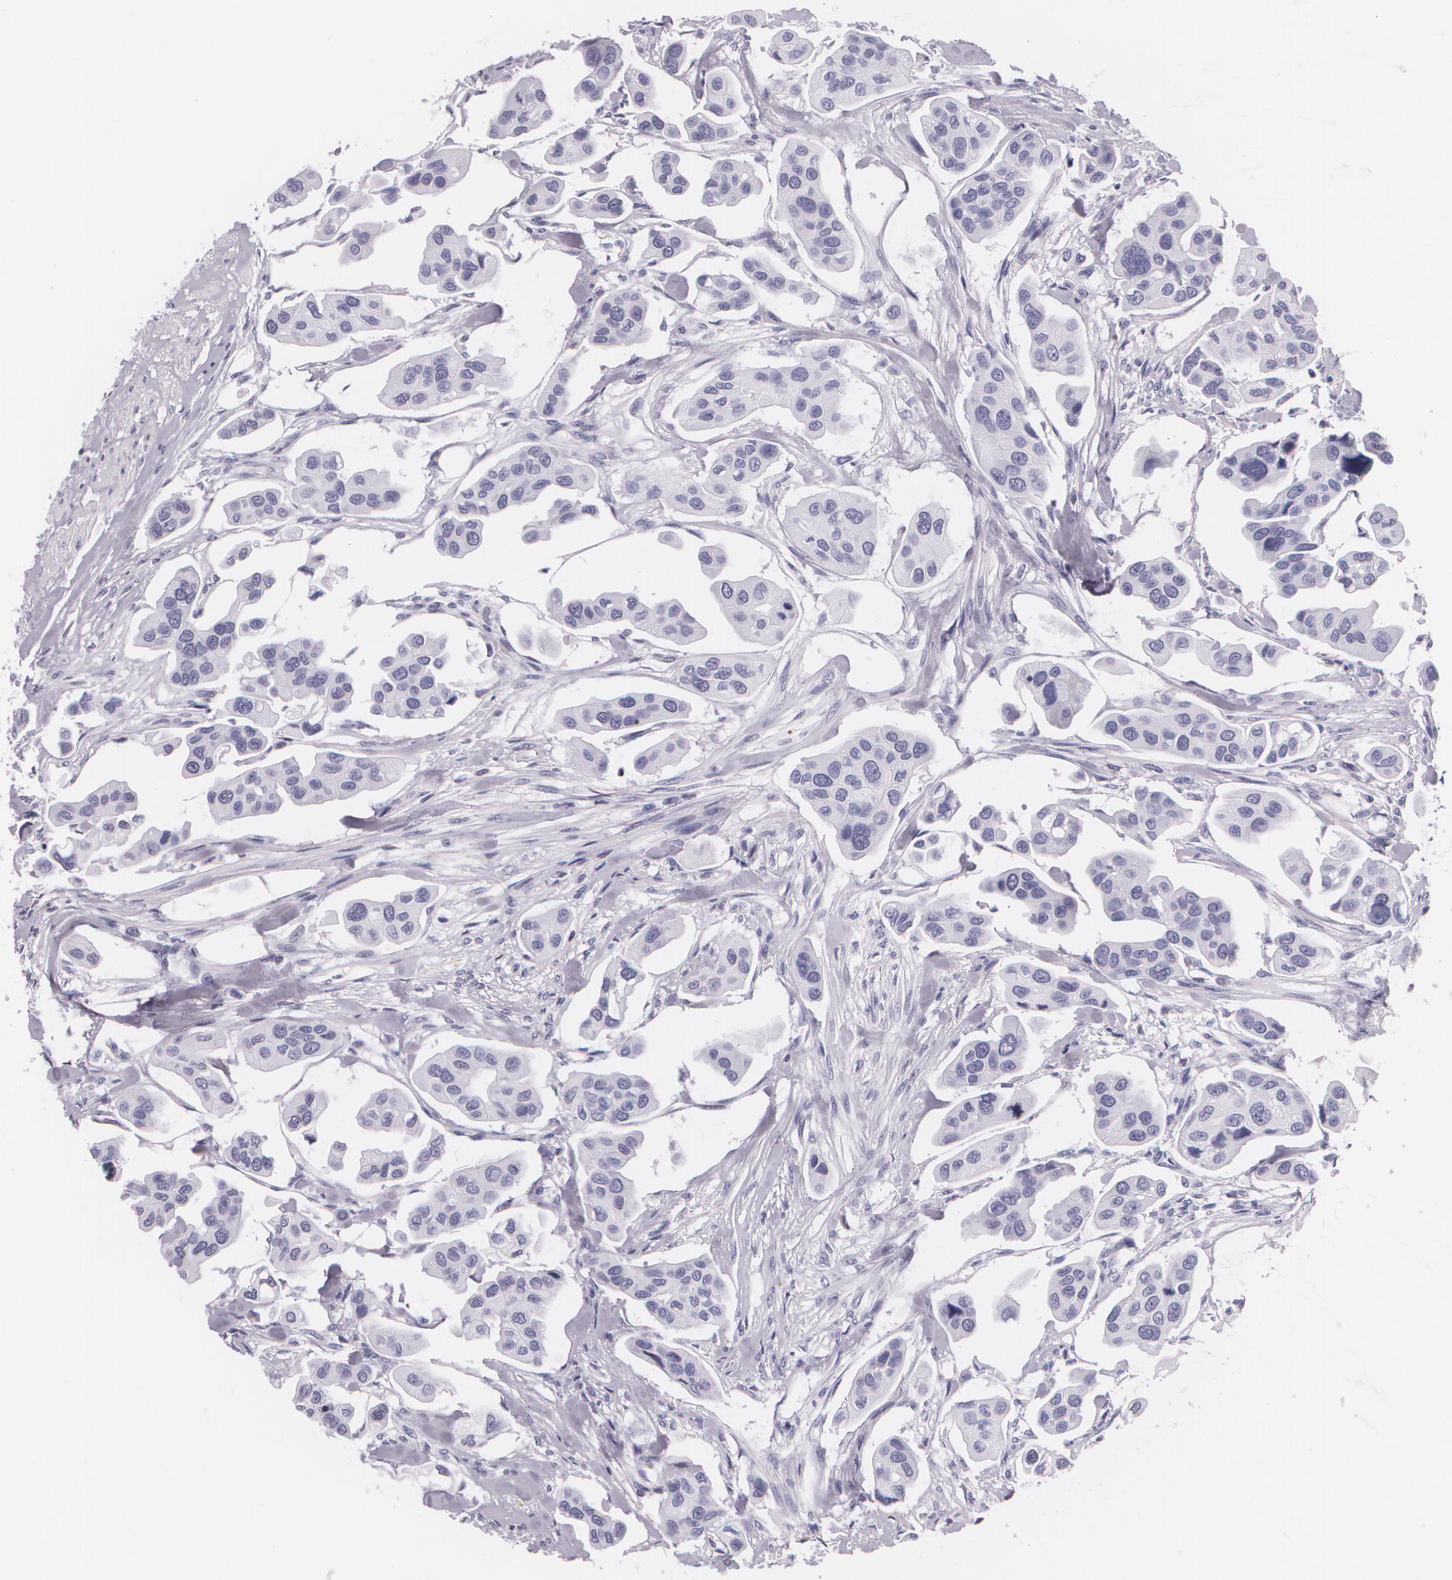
{"staining": {"intensity": "negative", "quantity": "none", "location": "none"}, "tissue": "urothelial cancer", "cell_type": "Tumor cells", "image_type": "cancer", "snomed": [{"axis": "morphology", "description": "Adenocarcinoma, NOS"}, {"axis": "topography", "description": "Urinary bladder"}], "caption": "Tumor cells show no significant positivity in urothelial cancer.", "gene": "DLG4", "patient": {"sex": "male", "age": 61}}